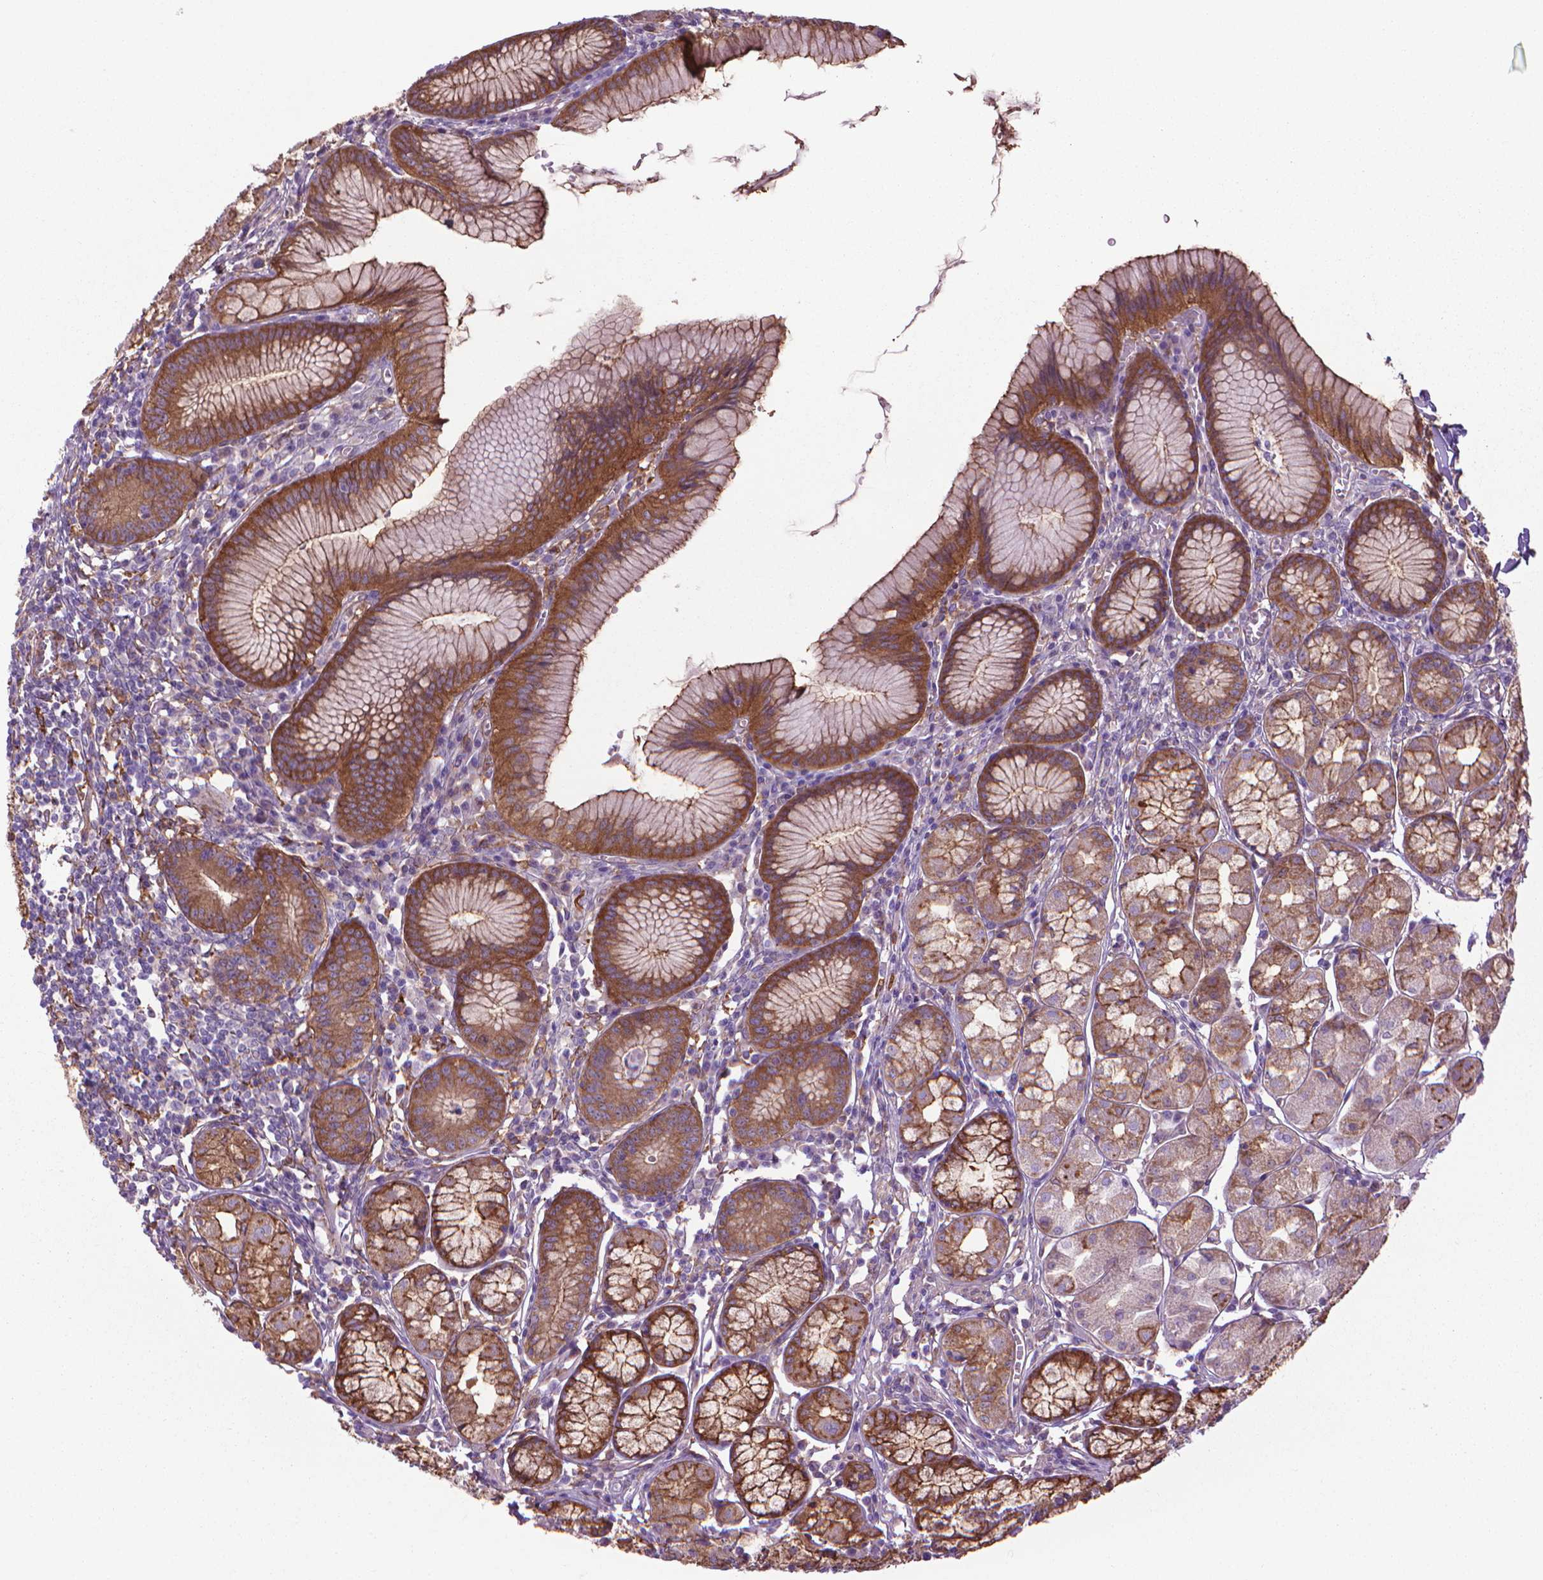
{"staining": {"intensity": "moderate", "quantity": ">75%", "location": "cytoplasmic/membranous"}, "tissue": "stomach", "cell_type": "Glandular cells", "image_type": "normal", "snomed": [{"axis": "morphology", "description": "Normal tissue, NOS"}, {"axis": "topography", "description": "Stomach"}], "caption": "This is a micrograph of immunohistochemistry (IHC) staining of unremarkable stomach, which shows moderate expression in the cytoplasmic/membranous of glandular cells.", "gene": "CORO1B", "patient": {"sex": "male", "age": 55}}